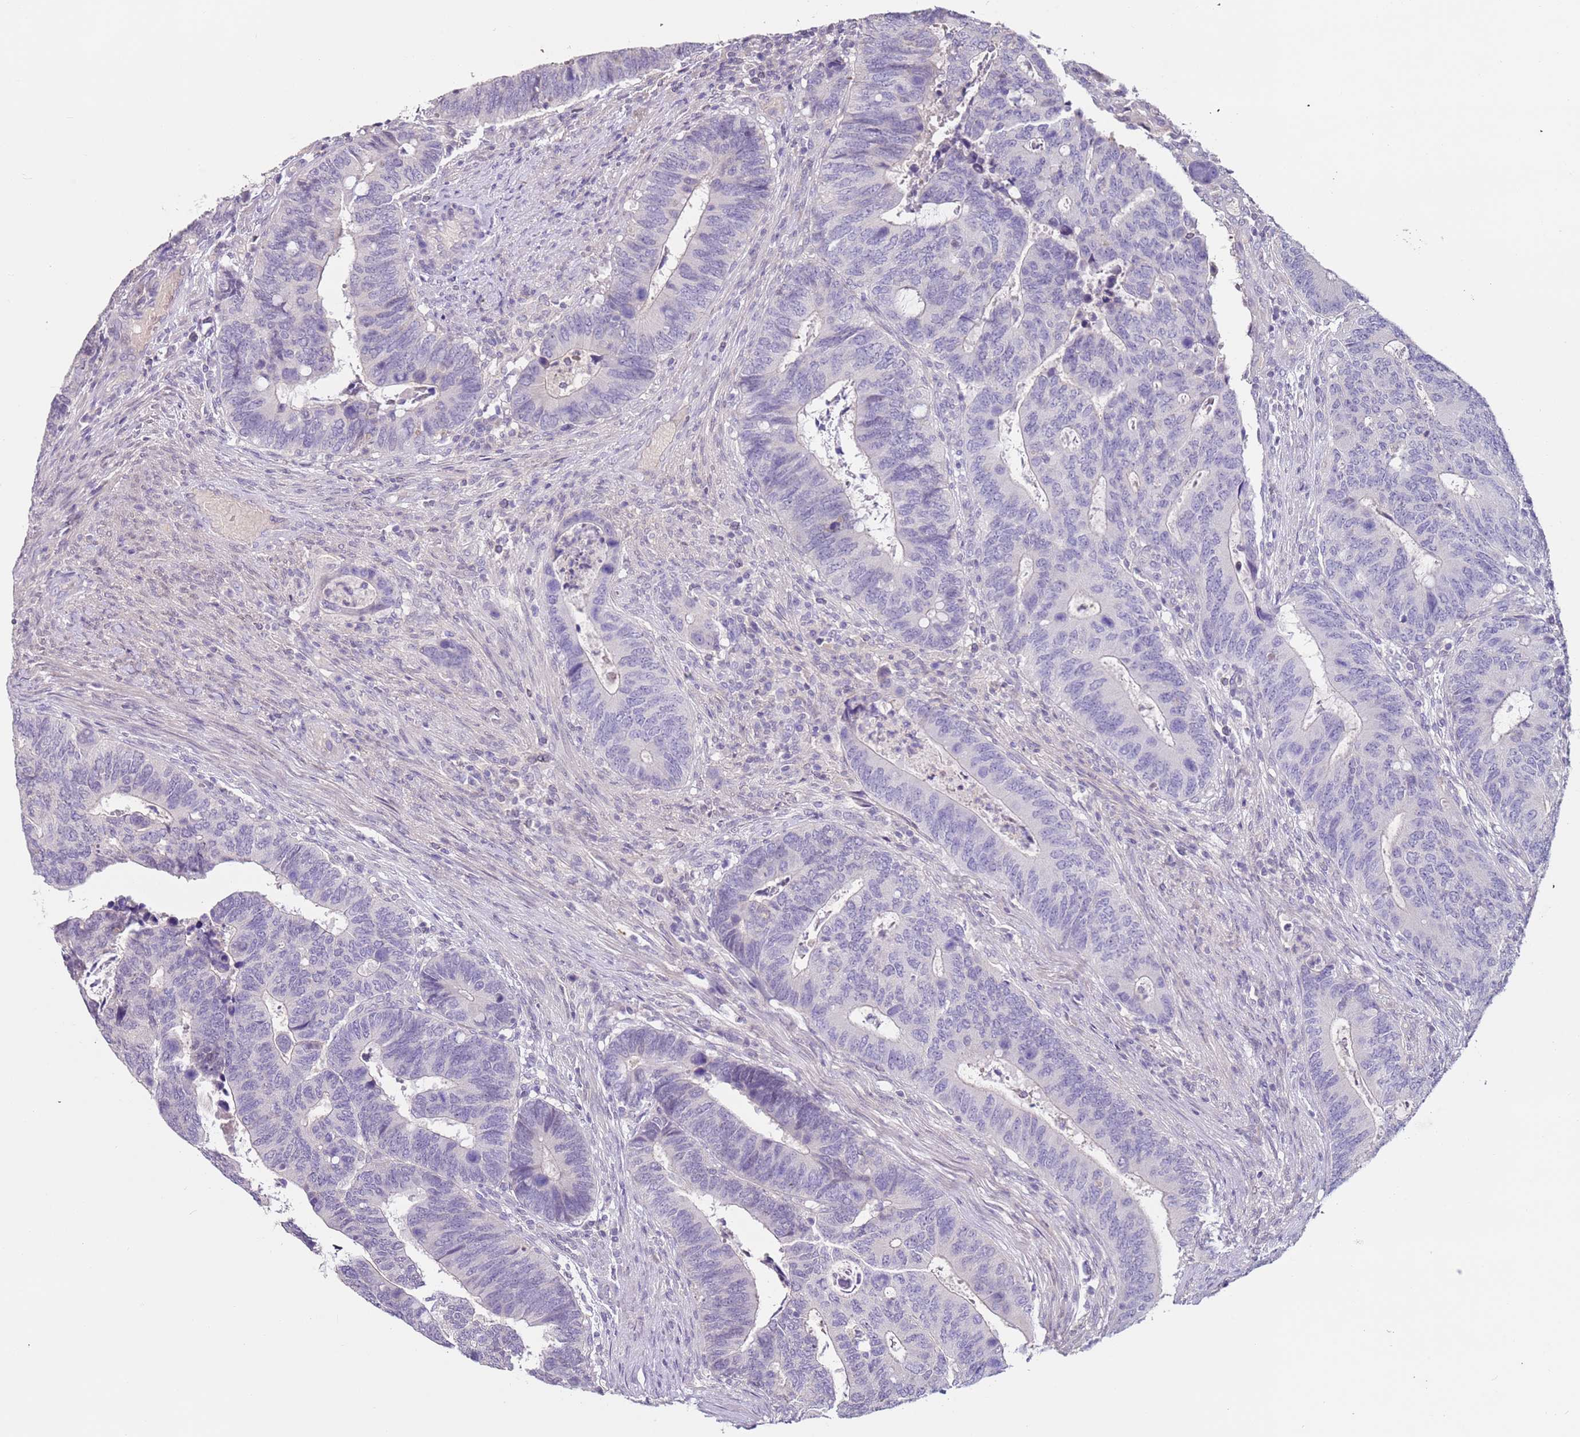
{"staining": {"intensity": "negative", "quantity": "none", "location": "none"}, "tissue": "colorectal cancer", "cell_type": "Tumor cells", "image_type": "cancer", "snomed": [{"axis": "morphology", "description": "Adenocarcinoma, NOS"}, {"axis": "topography", "description": "Colon"}], "caption": "Immunohistochemistry photomicrograph of human colorectal cancer (adenocarcinoma) stained for a protein (brown), which shows no positivity in tumor cells. The staining is performed using DAB (3,3'-diaminobenzidine) brown chromogen with nuclei counter-stained in using hematoxylin.", "gene": "MDH1", "patient": {"sex": "male", "age": 87}}